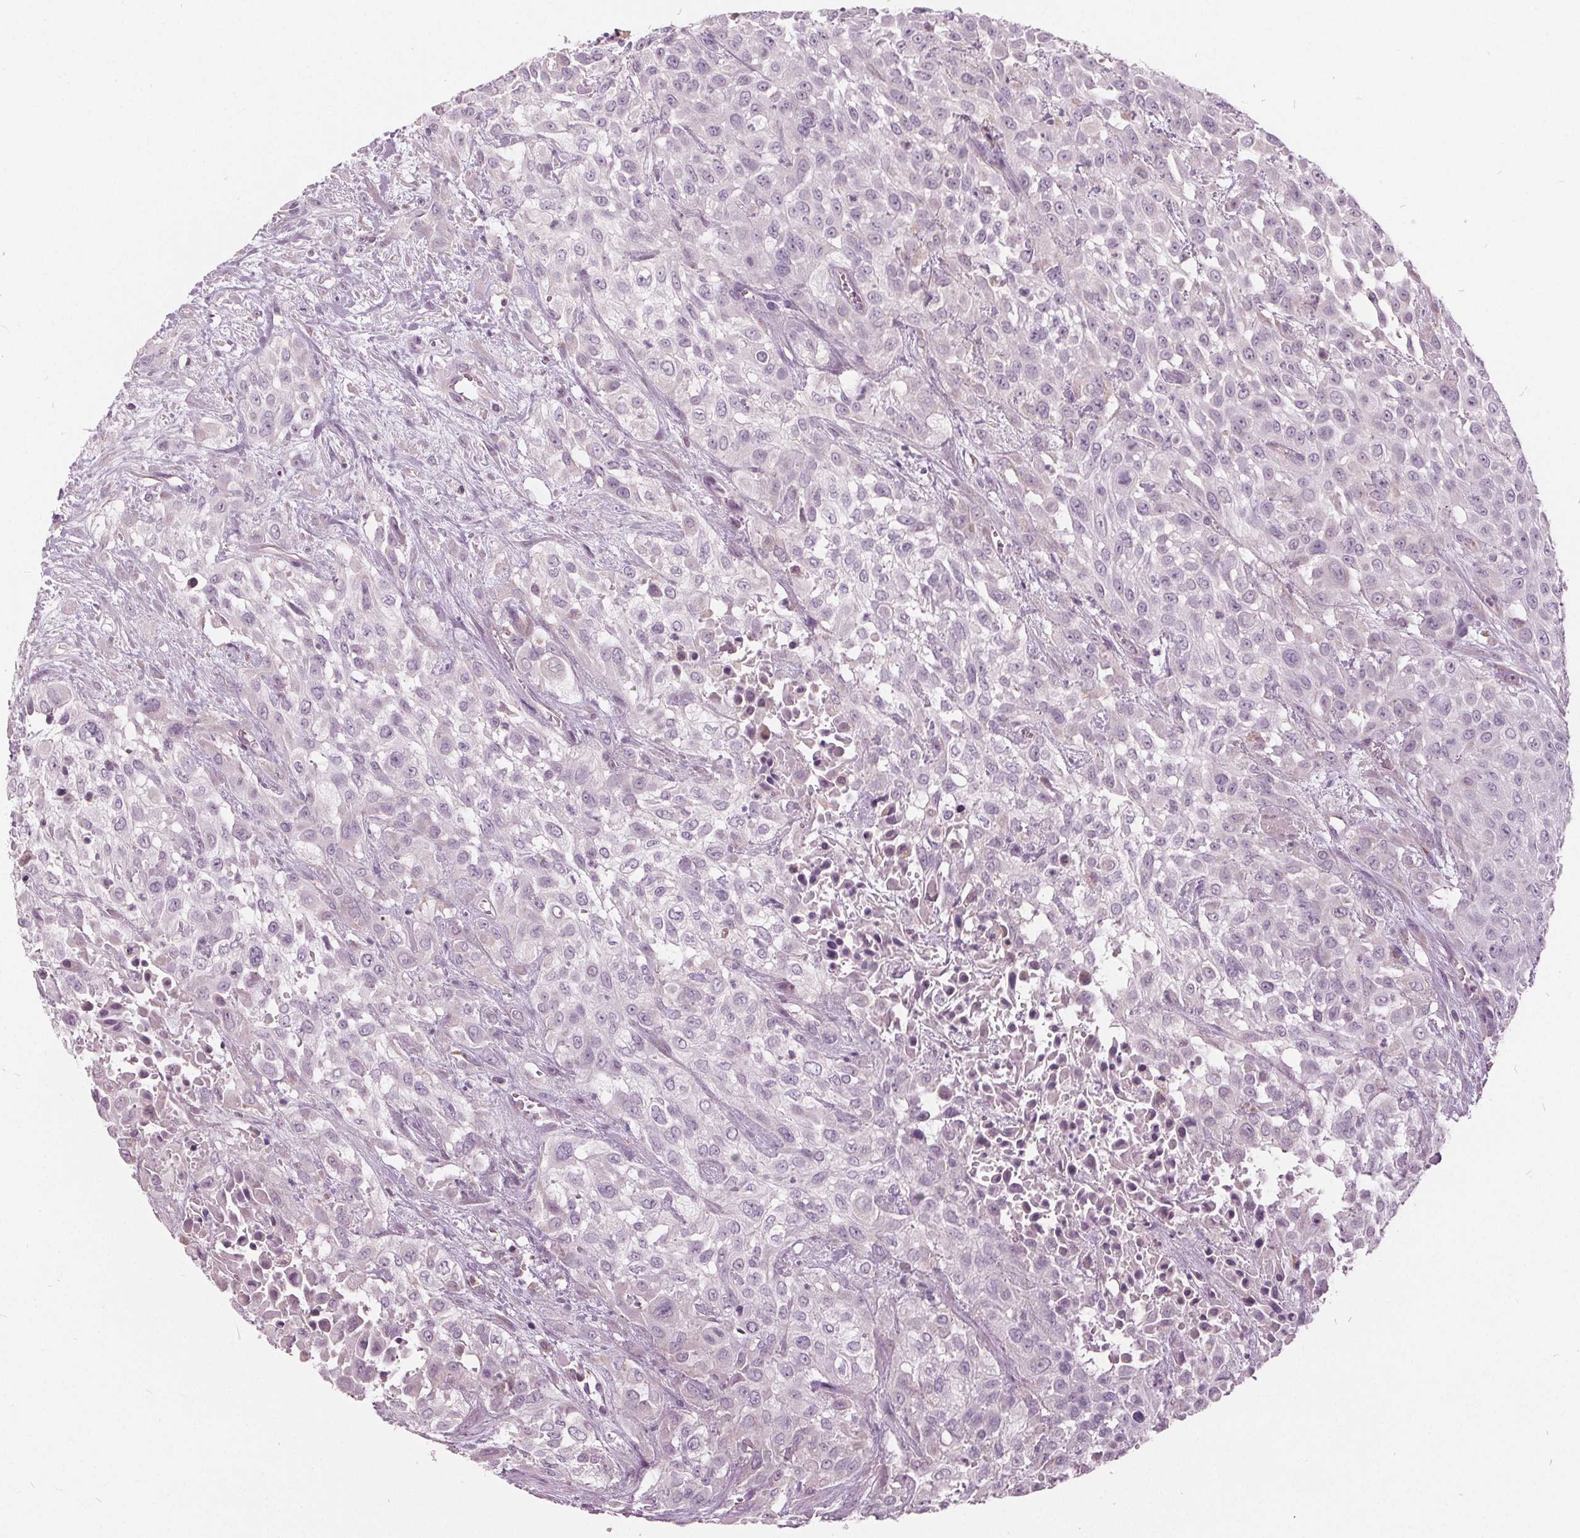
{"staining": {"intensity": "negative", "quantity": "none", "location": "none"}, "tissue": "urothelial cancer", "cell_type": "Tumor cells", "image_type": "cancer", "snomed": [{"axis": "morphology", "description": "Urothelial carcinoma, High grade"}, {"axis": "topography", "description": "Urinary bladder"}], "caption": "A high-resolution image shows immunohistochemistry staining of urothelial cancer, which displays no significant expression in tumor cells.", "gene": "ECI2", "patient": {"sex": "male", "age": 57}}